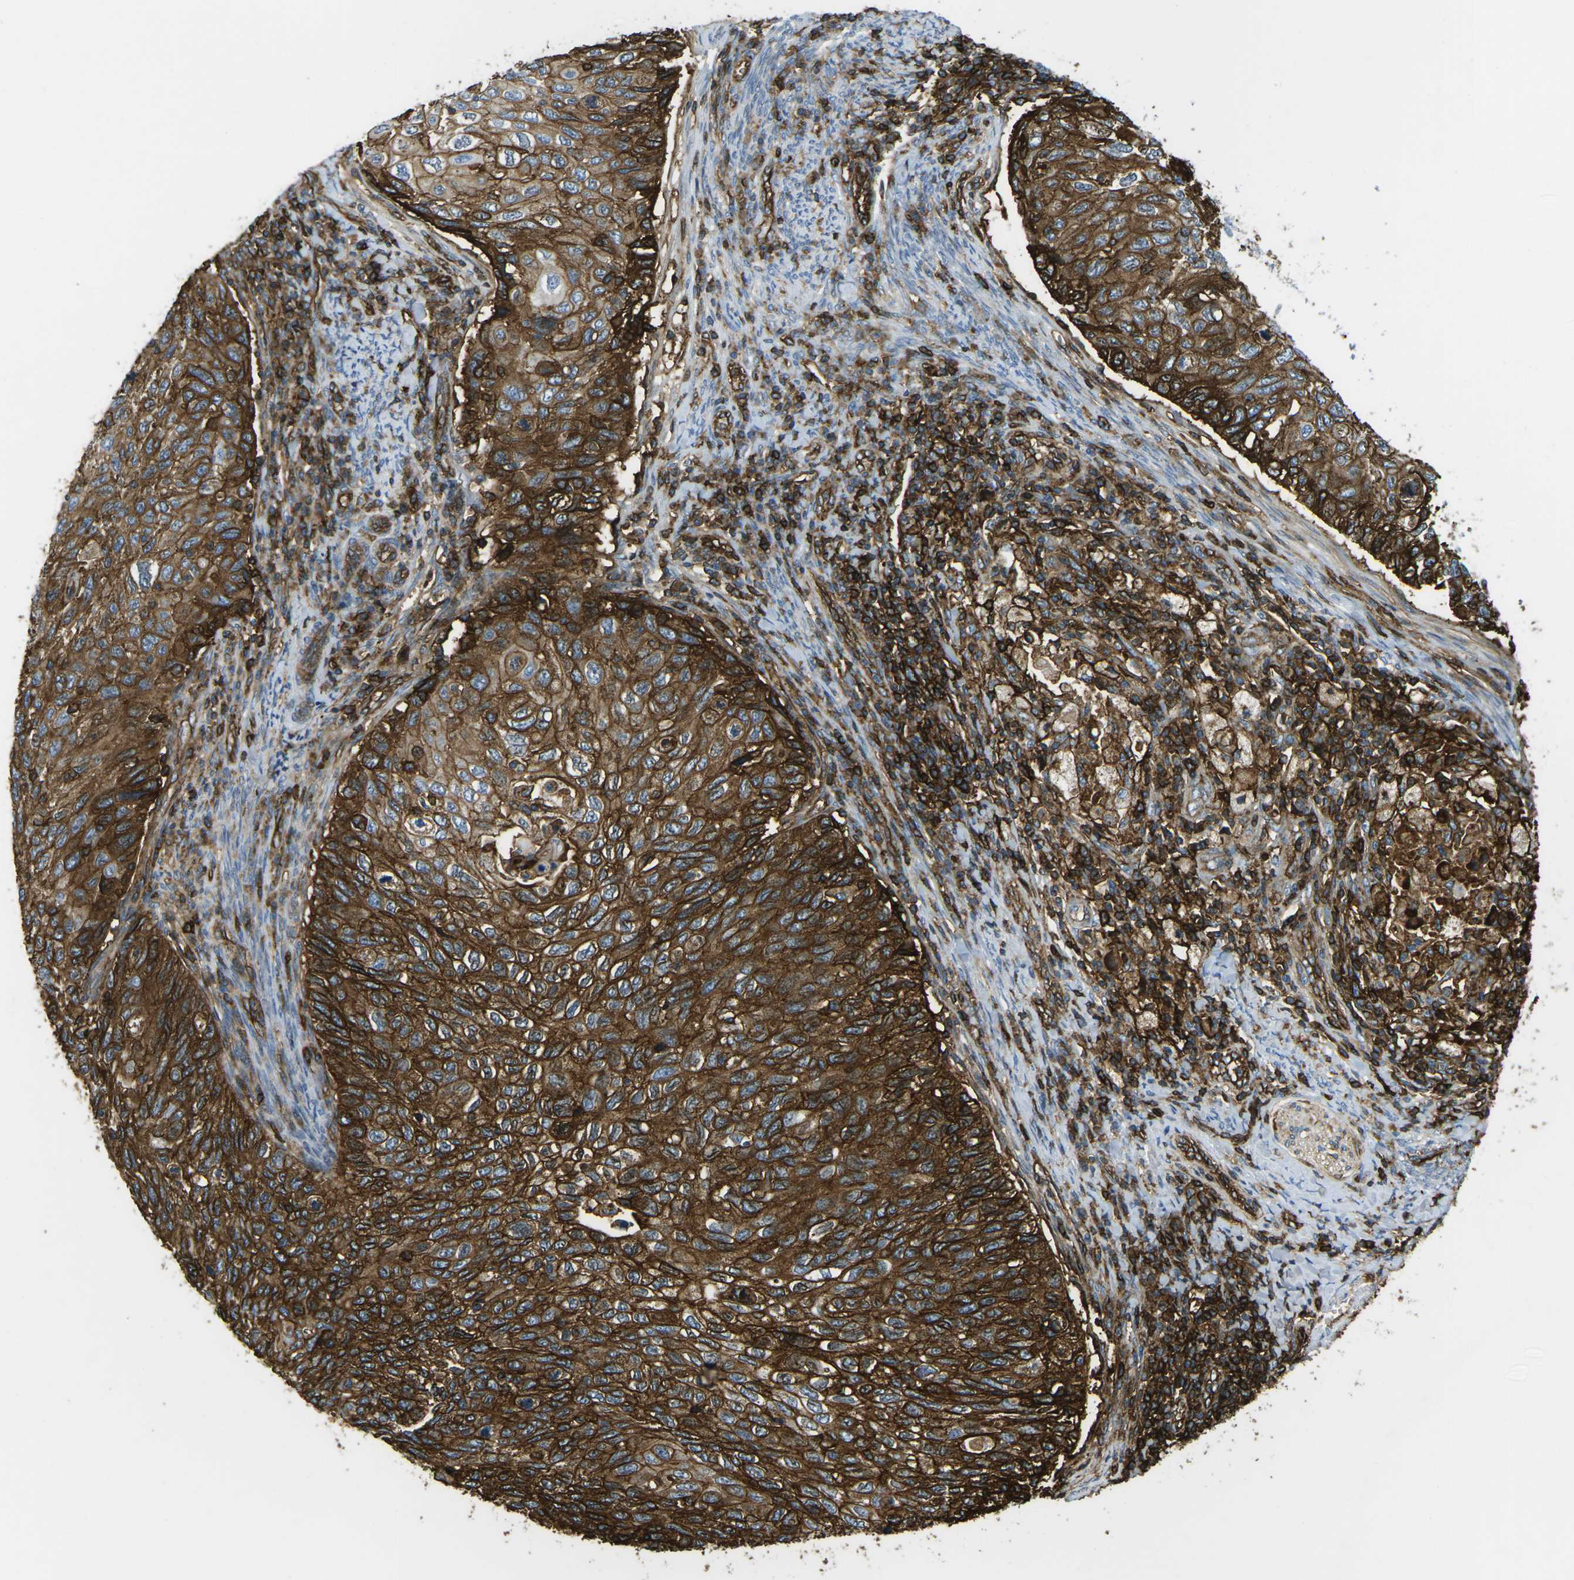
{"staining": {"intensity": "strong", "quantity": ">75%", "location": "cytoplasmic/membranous"}, "tissue": "cervical cancer", "cell_type": "Tumor cells", "image_type": "cancer", "snomed": [{"axis": "morphology", "description": "Squamous cell carcinoma, NOS"}, {"axis": "topography", "description": "Cervix"}], "caption": "Human squamous cell carcinoma (cervical) stained with a brown dye exhibits strong cytoplasmic/membranous positive positivity in approximately >75% of tumor cells.", "gene": "HLA-B", "patient": {"sex": "female", "age": 70}}